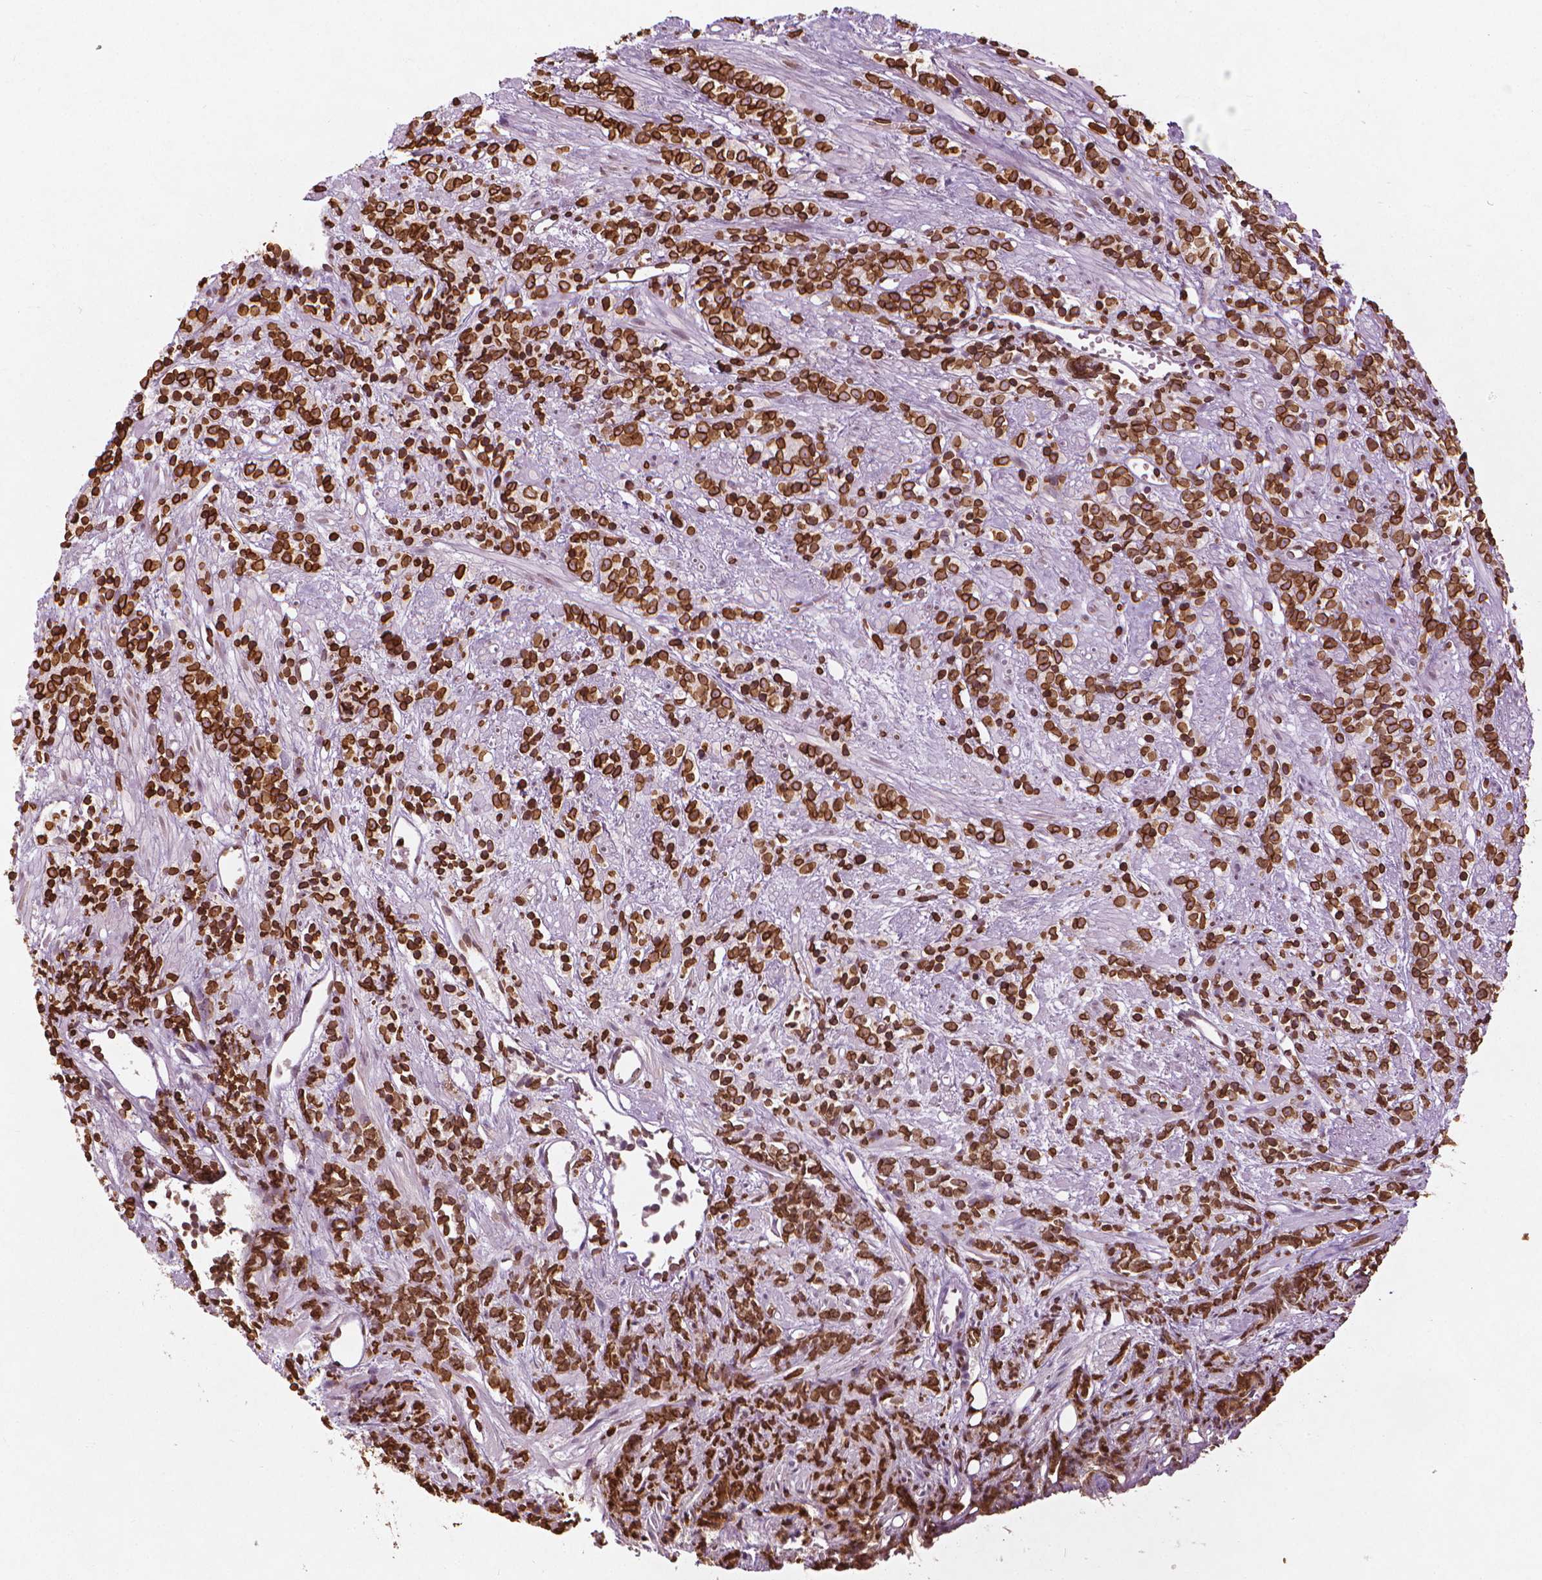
{"staining": {"intensity": "strong", "quantity": ">75%", "location": "cytoplasmic/membranous,nuclear"}, "tissue": "prostate cancer", "cell_type": "Tumor cells", "image_type": "cancer", "snomed": [{"axis": "morphology", "description": "Adenocarcinoma, High grade"}, {"axis": "topography", "description": "Prostate"}], "caption": "The micrograph demonstrates immunohistochemical staining of prostate adenocarcinoma (high-grade). There is strong cytoplasmic/membranous and nuclear expression is appreciated in approximately >75% of tumor cells.", "gene": "LMNB1", "patient": {"sex": "male", "age": 81}}